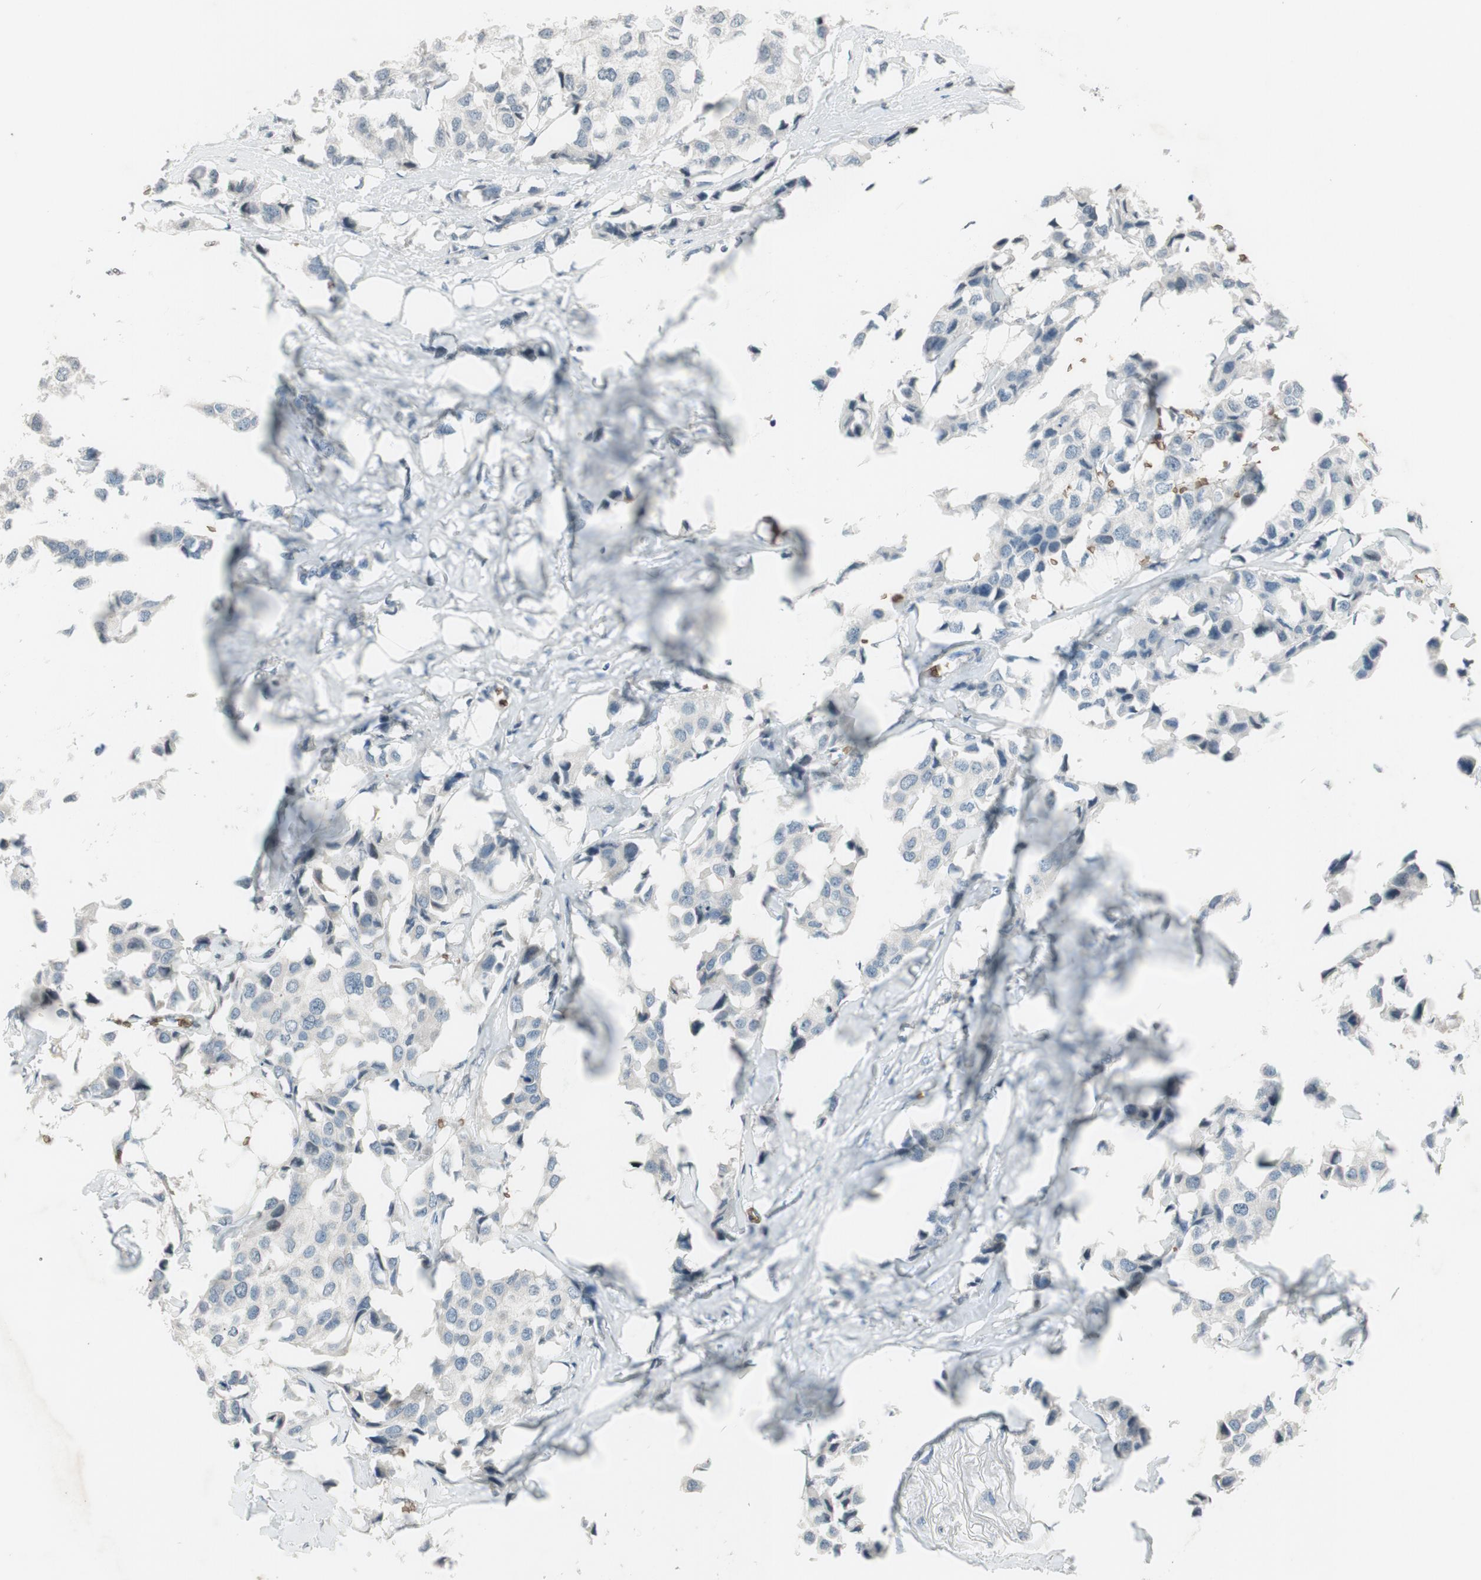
{"staining": {"intensity": "negative", "quantity": "none", "location": "none"}, "tissue": "breast cancer", "cell_type": "Tumor cells", "image_type": "cancer", "snomed": [{"axis": "morphology", "description": "Duct carcinoma"}, {"axis": "topography", "description": "Breast"}], "caption": "IHC of intraductal carcinoma (breast) exhibits no staining in tumor cells.", "gene": "GYPC", "patient": {"sex": "female", "age": 80}}